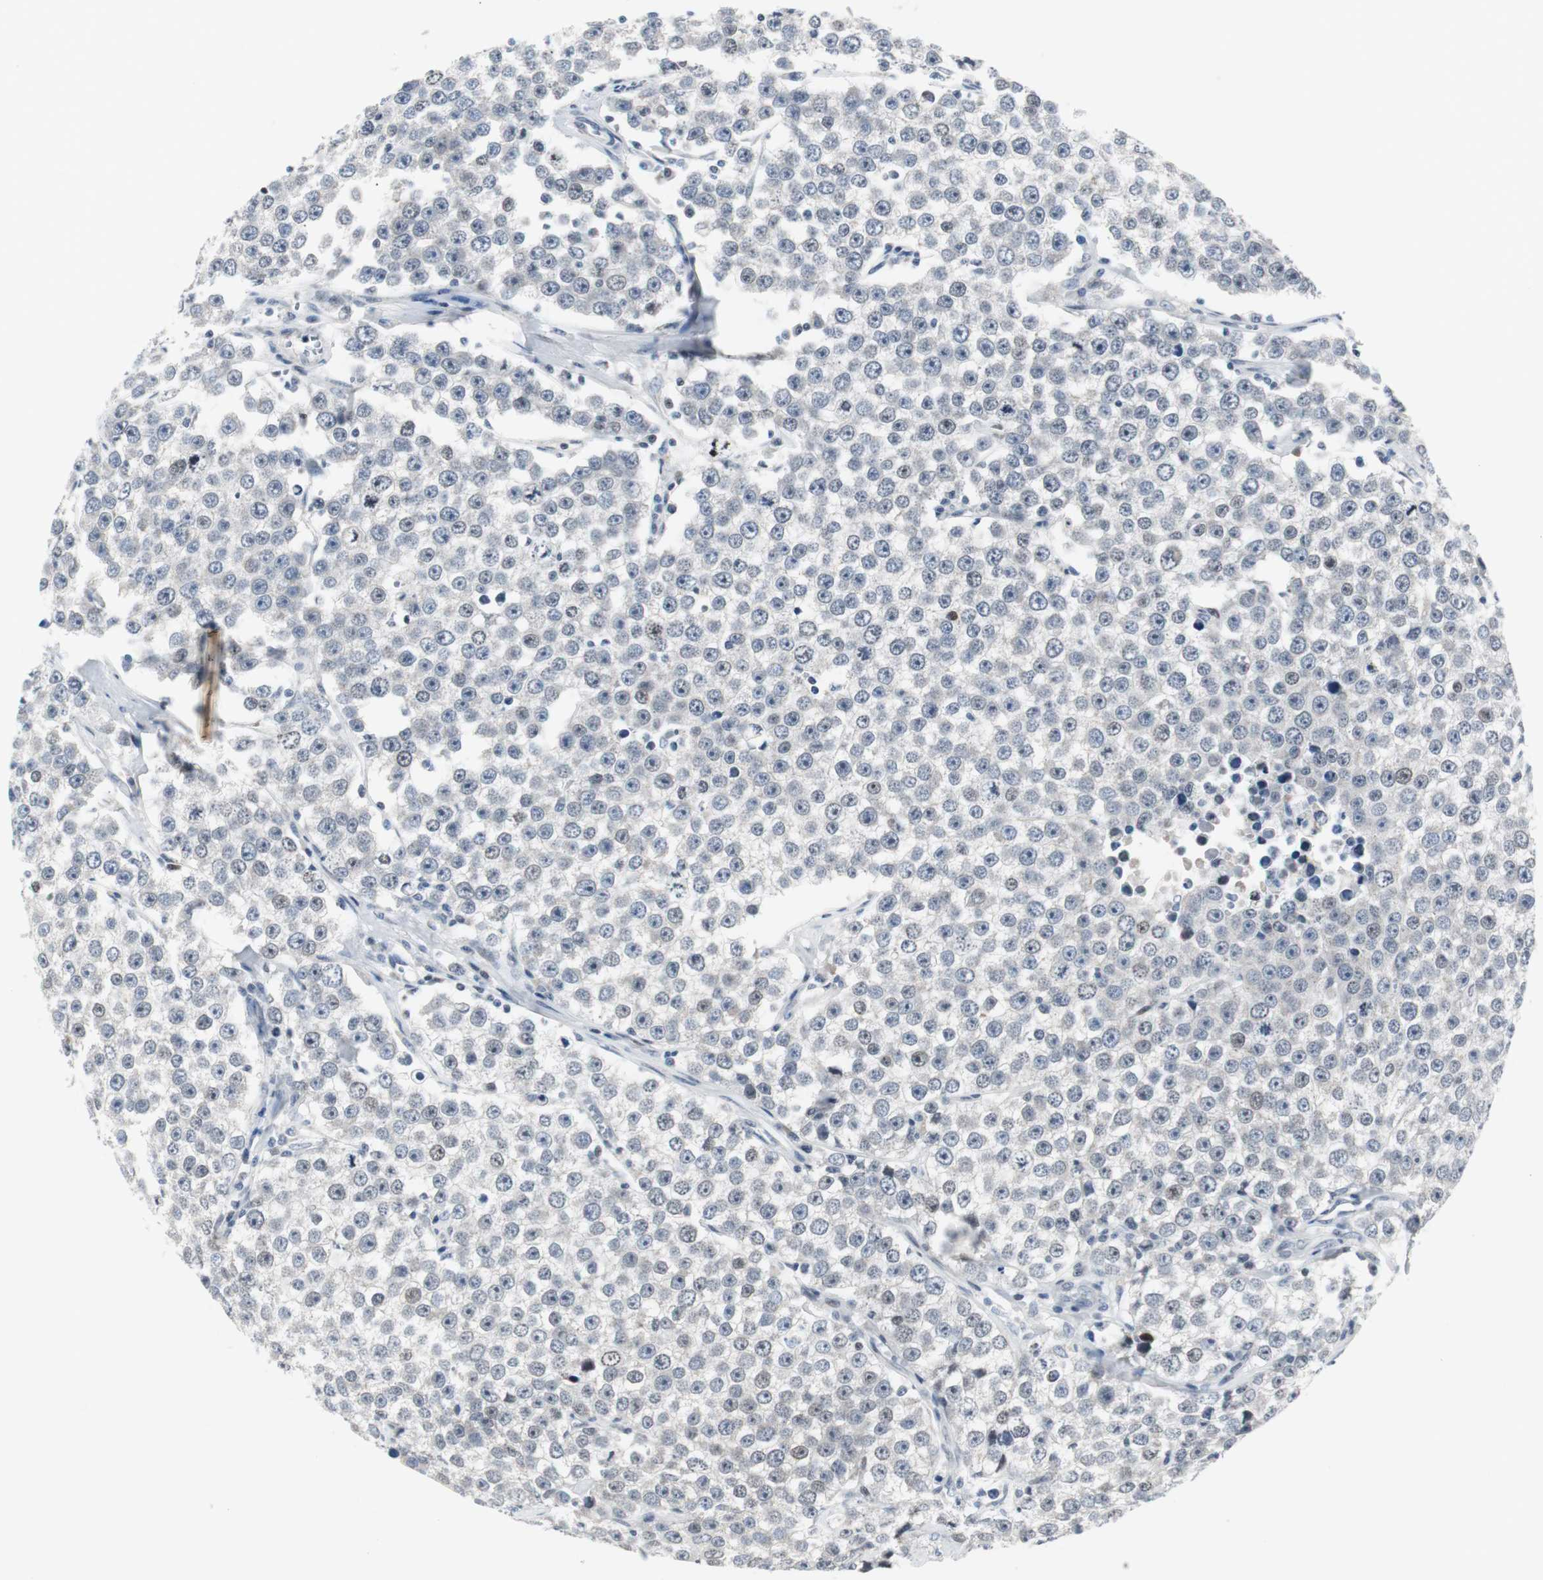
{"staining": {"intensity": "weak", "quantity": "<25%", "location": "nuclear"}, "tissue": "testis cancer", "cell_type": "Tumor cells", "image_type": "cancer", "snomed": [{"axis": "morphology", "description": "Seminoma, NOS"}, {"axis": "morphology", "description": "Carcinoma, Embryonal, NOS"}, {"axis": "topography", "description": "Testis"}], "caption": "Human testis cancer (seminoma) stained for a protein using immunohistochemistry (IHC) demonstrates no positivity in tumor cells.", "gene": "MTA1", "patient": {"sex": "male", "age": 52}}